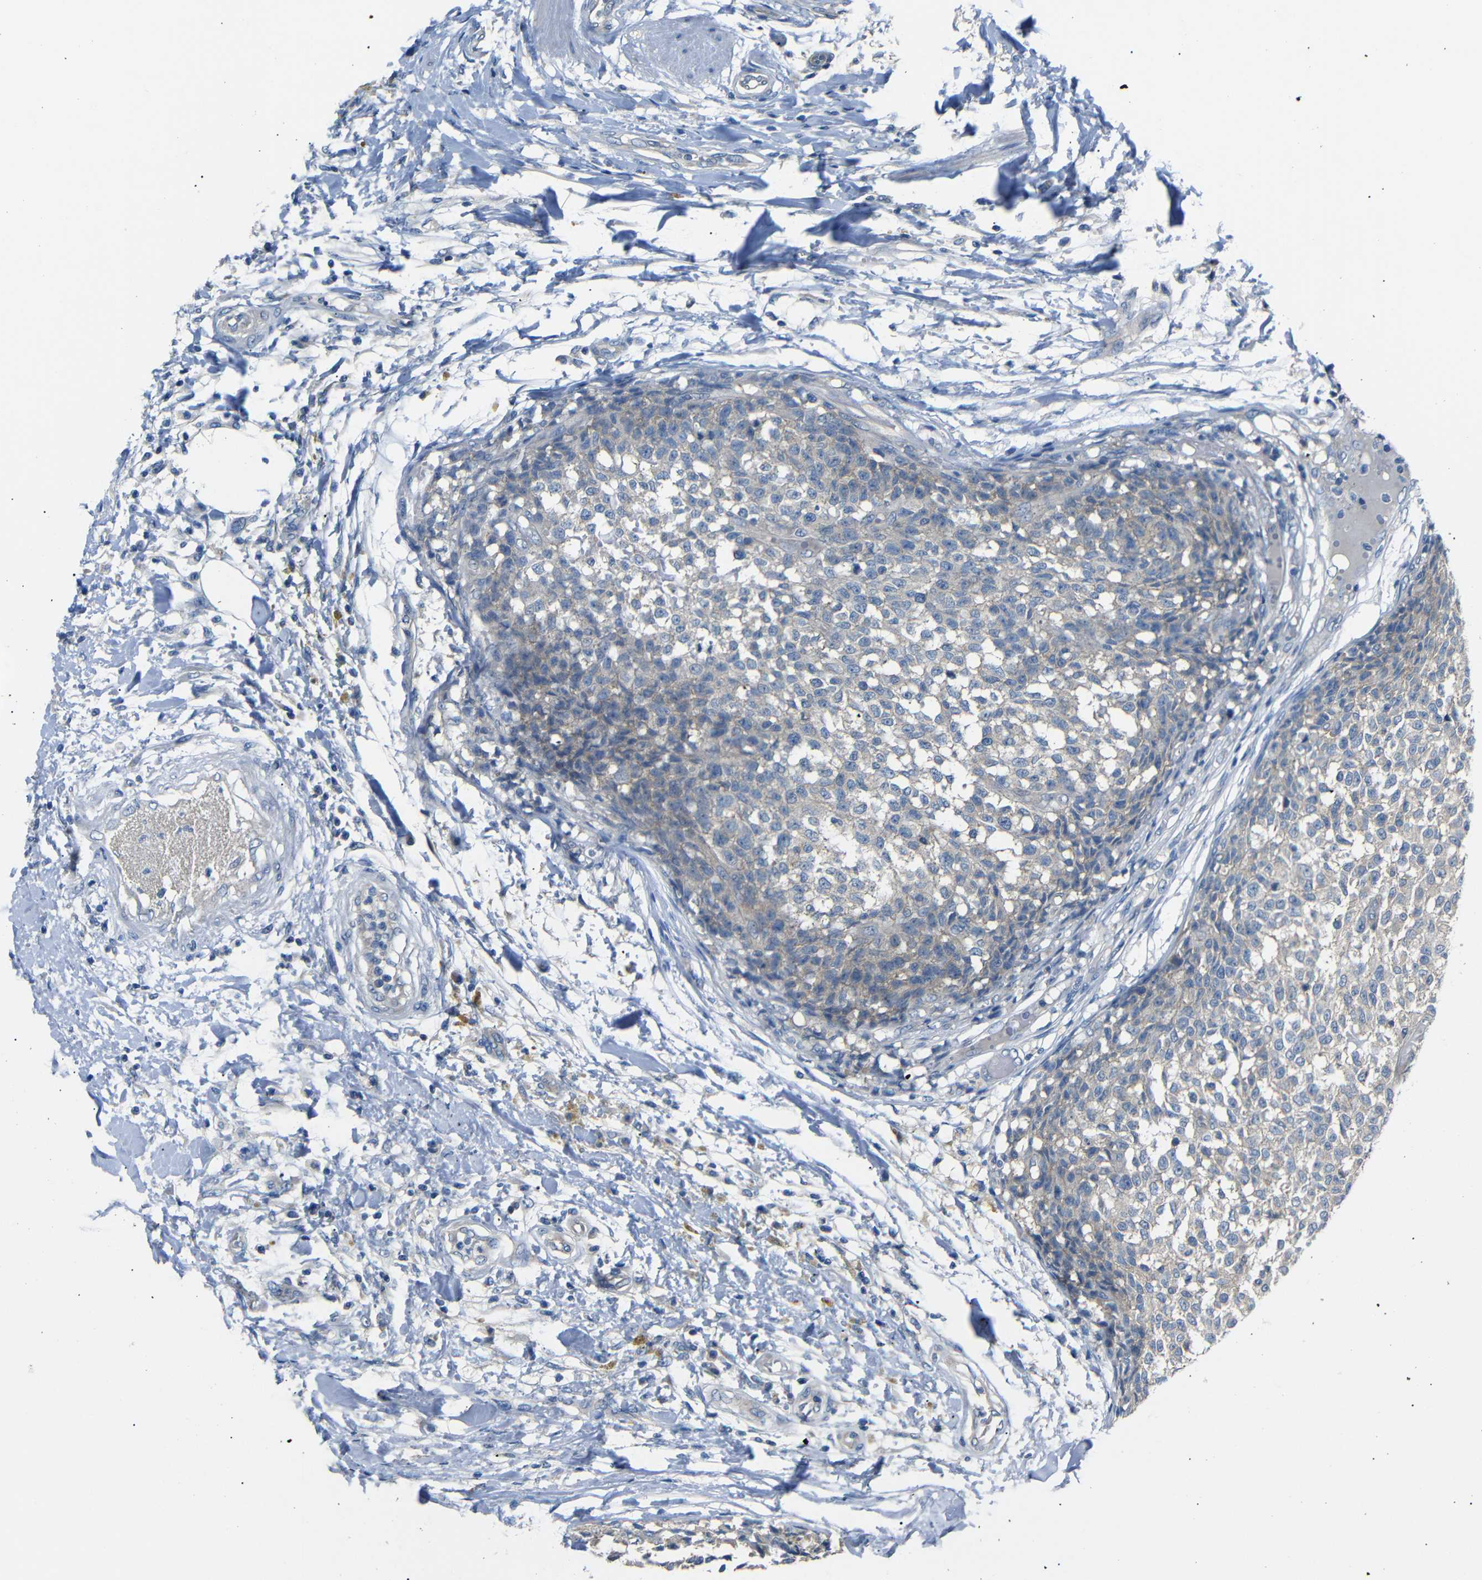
{"staining": {"intensity": "weak", "quantity": "<25%", "location": "cytoplasmic/membranous"}, "tissue": "testis cancer", "cell_type": "Tumor cells", "image_type": "cancer", "snomed": [{"axis": "morphology", "description": "Seminoma, NOS"}, {"axis": "topography", "description": "Testis"}], "caption": "Tumor cells show no significant protein staining in testis seminoma.", "gene": "DCP1A", "patient": {"sex": "male", "age": 59}}